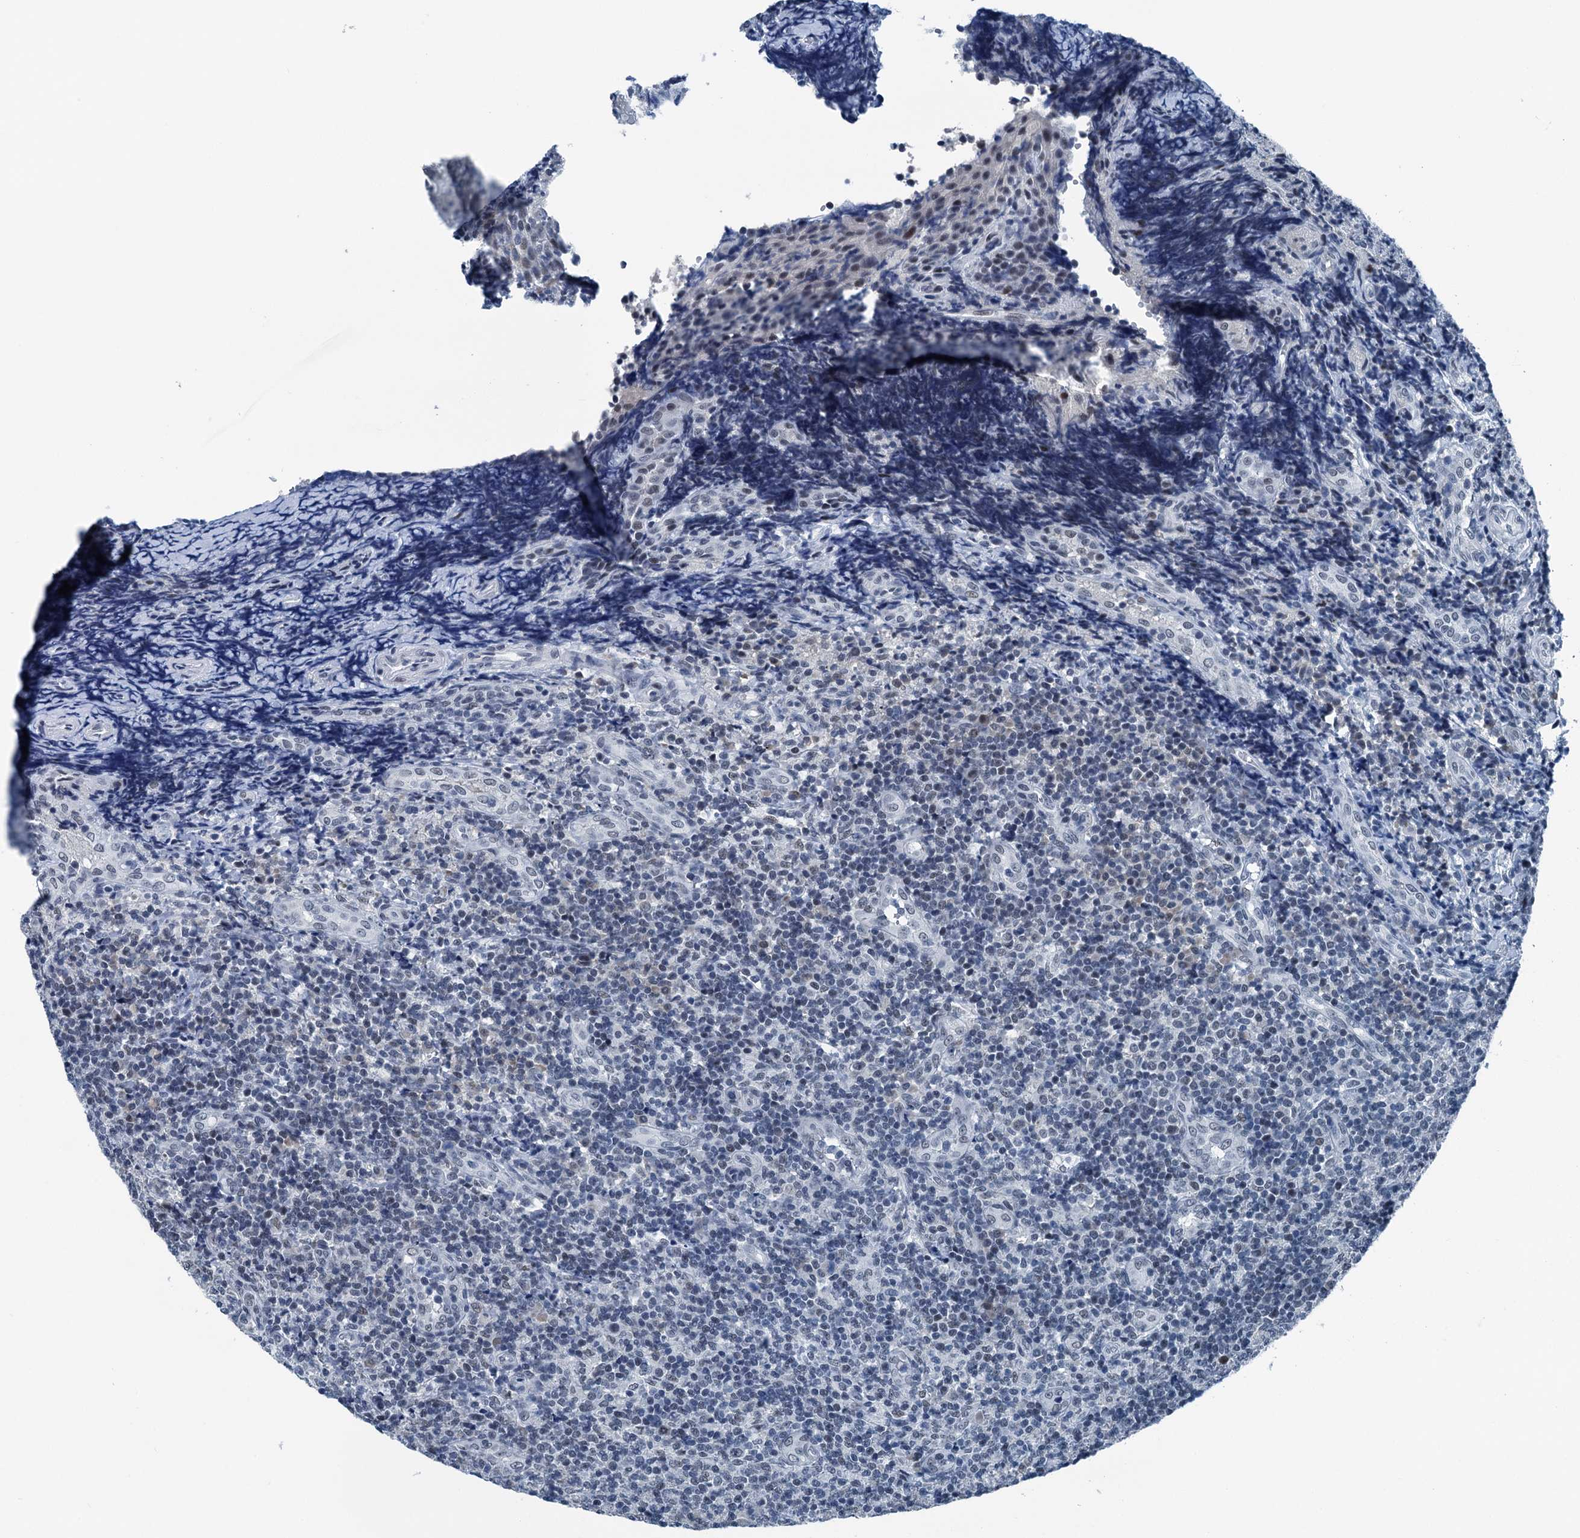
{"staining": {"intensity": "negative", "quantity": "none", "location": "none"}, "tissue": "tonsil", "cell_type": "Germinal center cells", "image_type": "normal", "snomed": [{"axis": "morphology", "description": "Normal tissue, NOS"}, {"axis": "topography", "description": "Tonsil"}], "caption": "Immunohistochemistry (IHC) photomicrograph of unremarkable human tonsil stained for a protein (brown), which reveals no positivity in germinal center cells. Nuclei are stained in blue.", "gene": "TRPT1", "patient": {"sex": "female", "age": 19}}